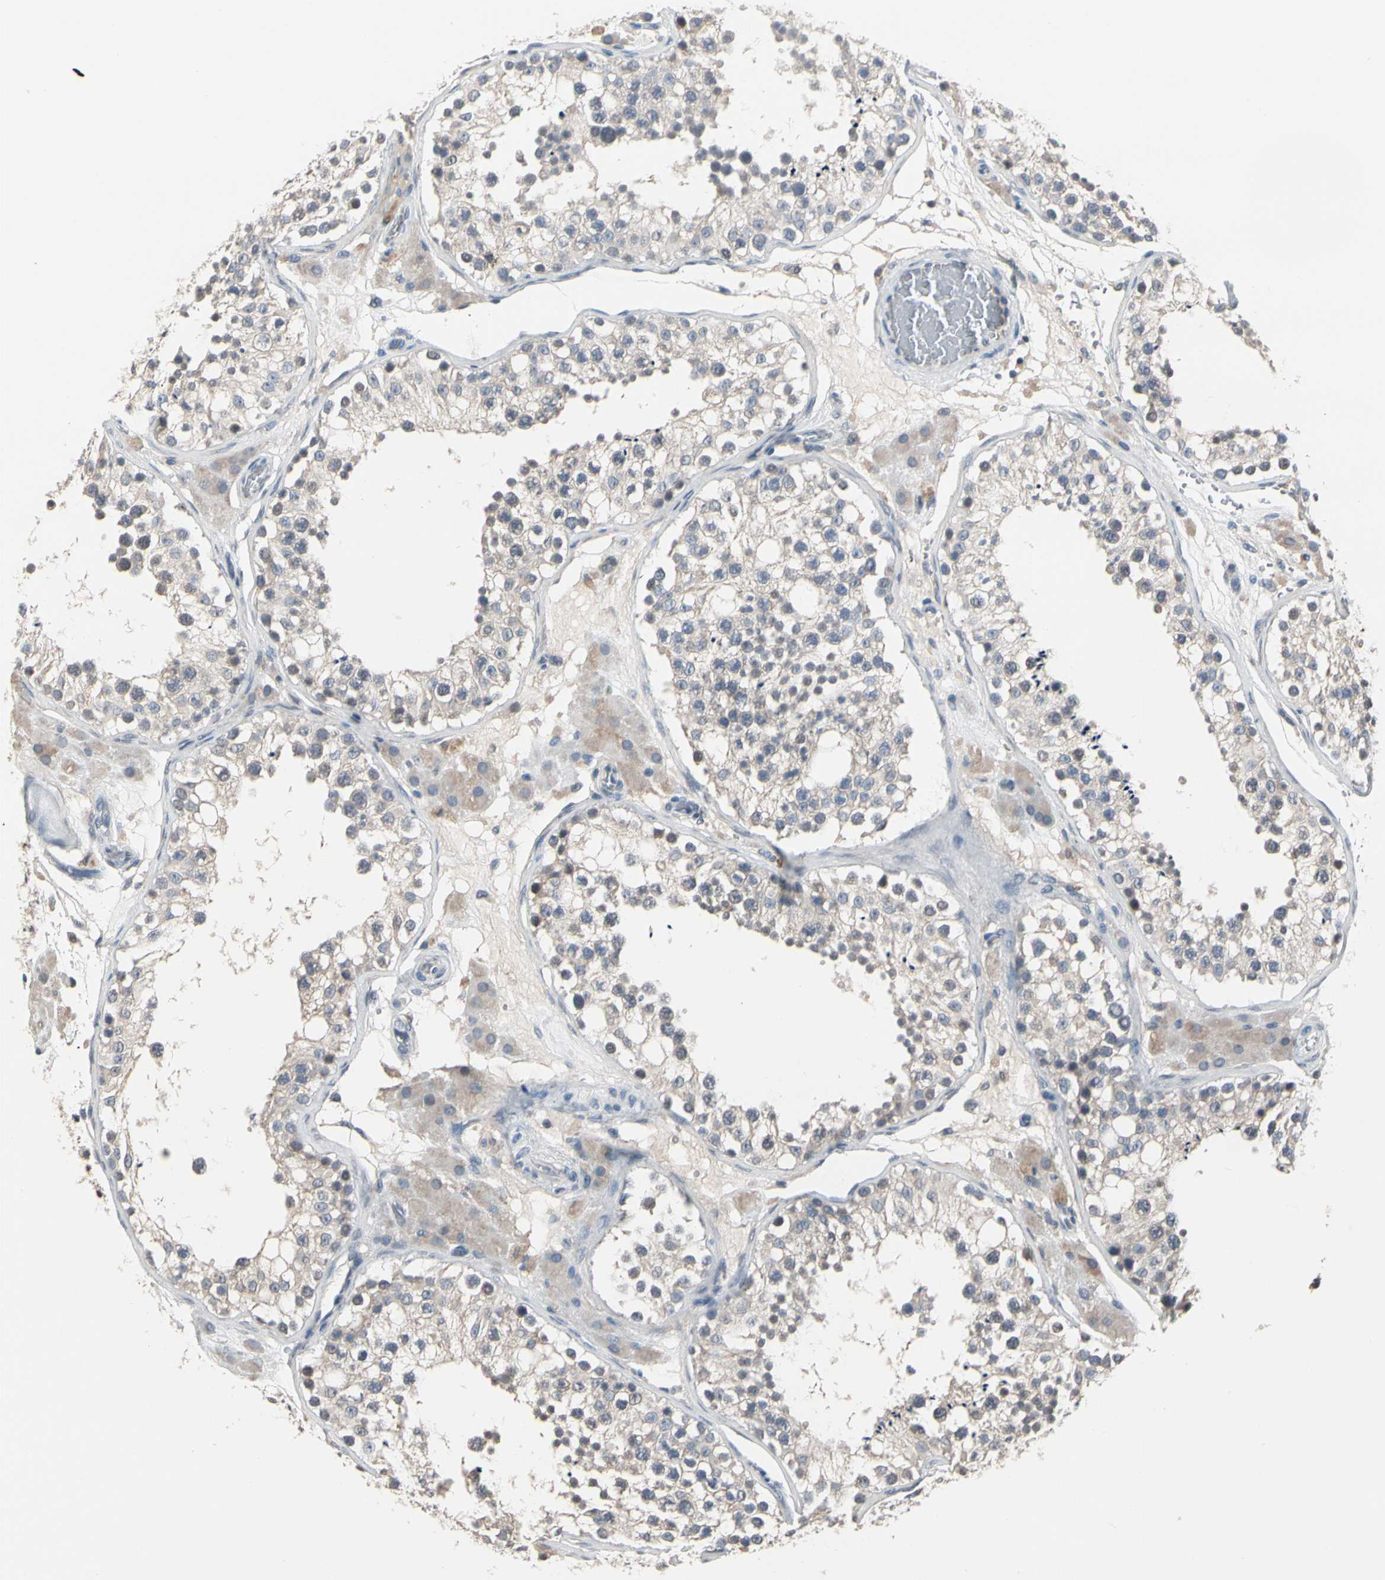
{"staining": {"intensity": "negative", "quantity": "none", "location": "none"}, "tissue": "testis", "cell_type": "Cells in seminiferous ducts", "image_type": "normal", "snomed": [{"axis": "morphology", "description": "Normal tissue, NOS"}, {"axis": "topography", "description": "Testis"}], "caption": "The immunohistochemistry (IHC) histopathology image has no significant expression in cells in seminiferous ducts of testis.", "gene": "SV2A", "patient": {"sex": "male", "age": 26}}